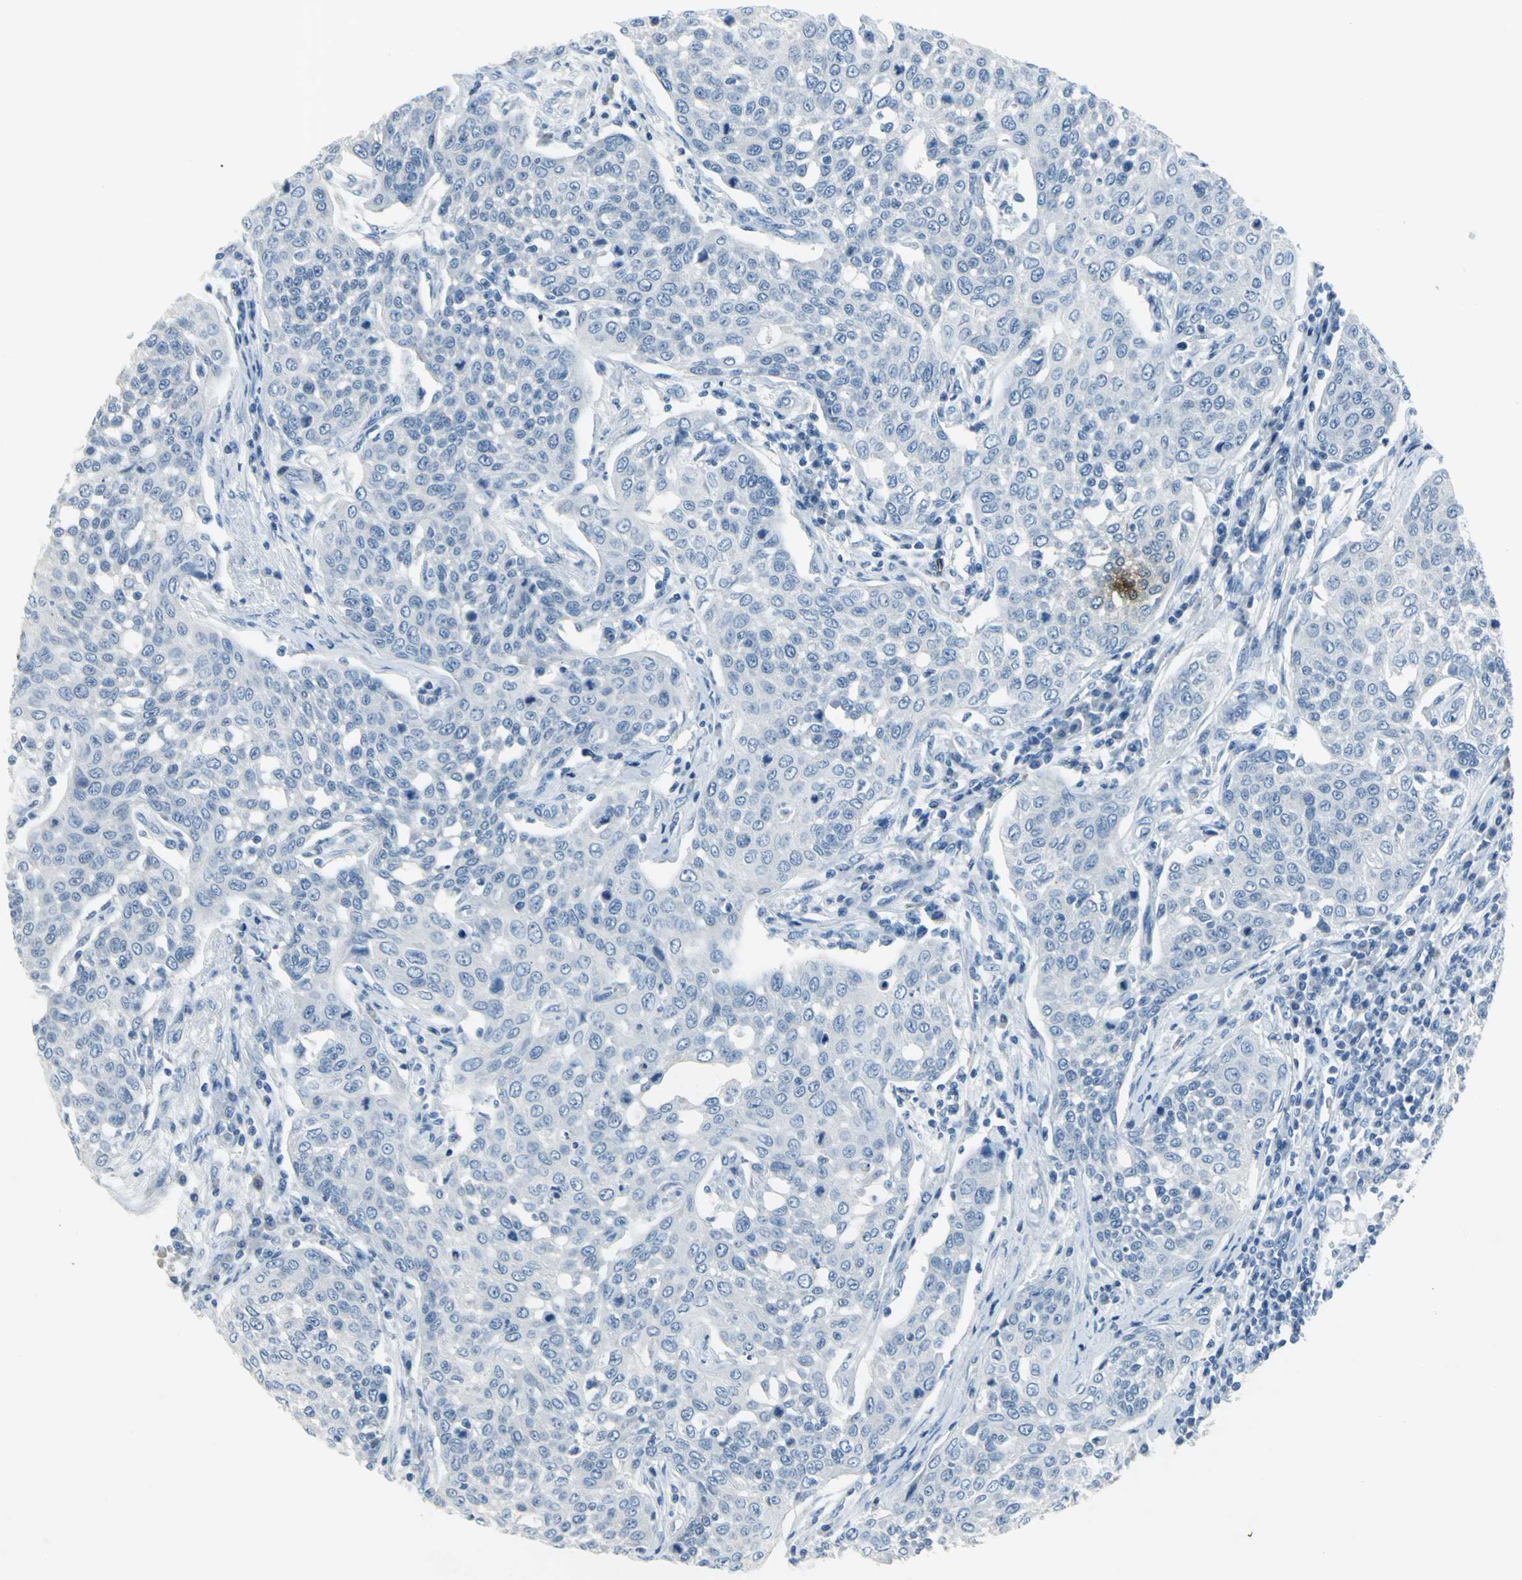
{"staining": {"intensity": "negative", "quantity": "none", "location": "none"}, "tissue": "cervical cancer", "cell_type": "Tumor cells", "image_type": "cancer", "snomed": [{"axis": "morphology", "description": "Squamous cell carcinoma, NOS"}, {"axis": "topography", "description": "Cervix"}], "caption": "Squamous cell carcinoma (cervical) was stained to show a protein in brown. There is no significant positivity in tumor cells.", "gene": "DNAI2", "patient": {"sex": "female", "age": 34}}